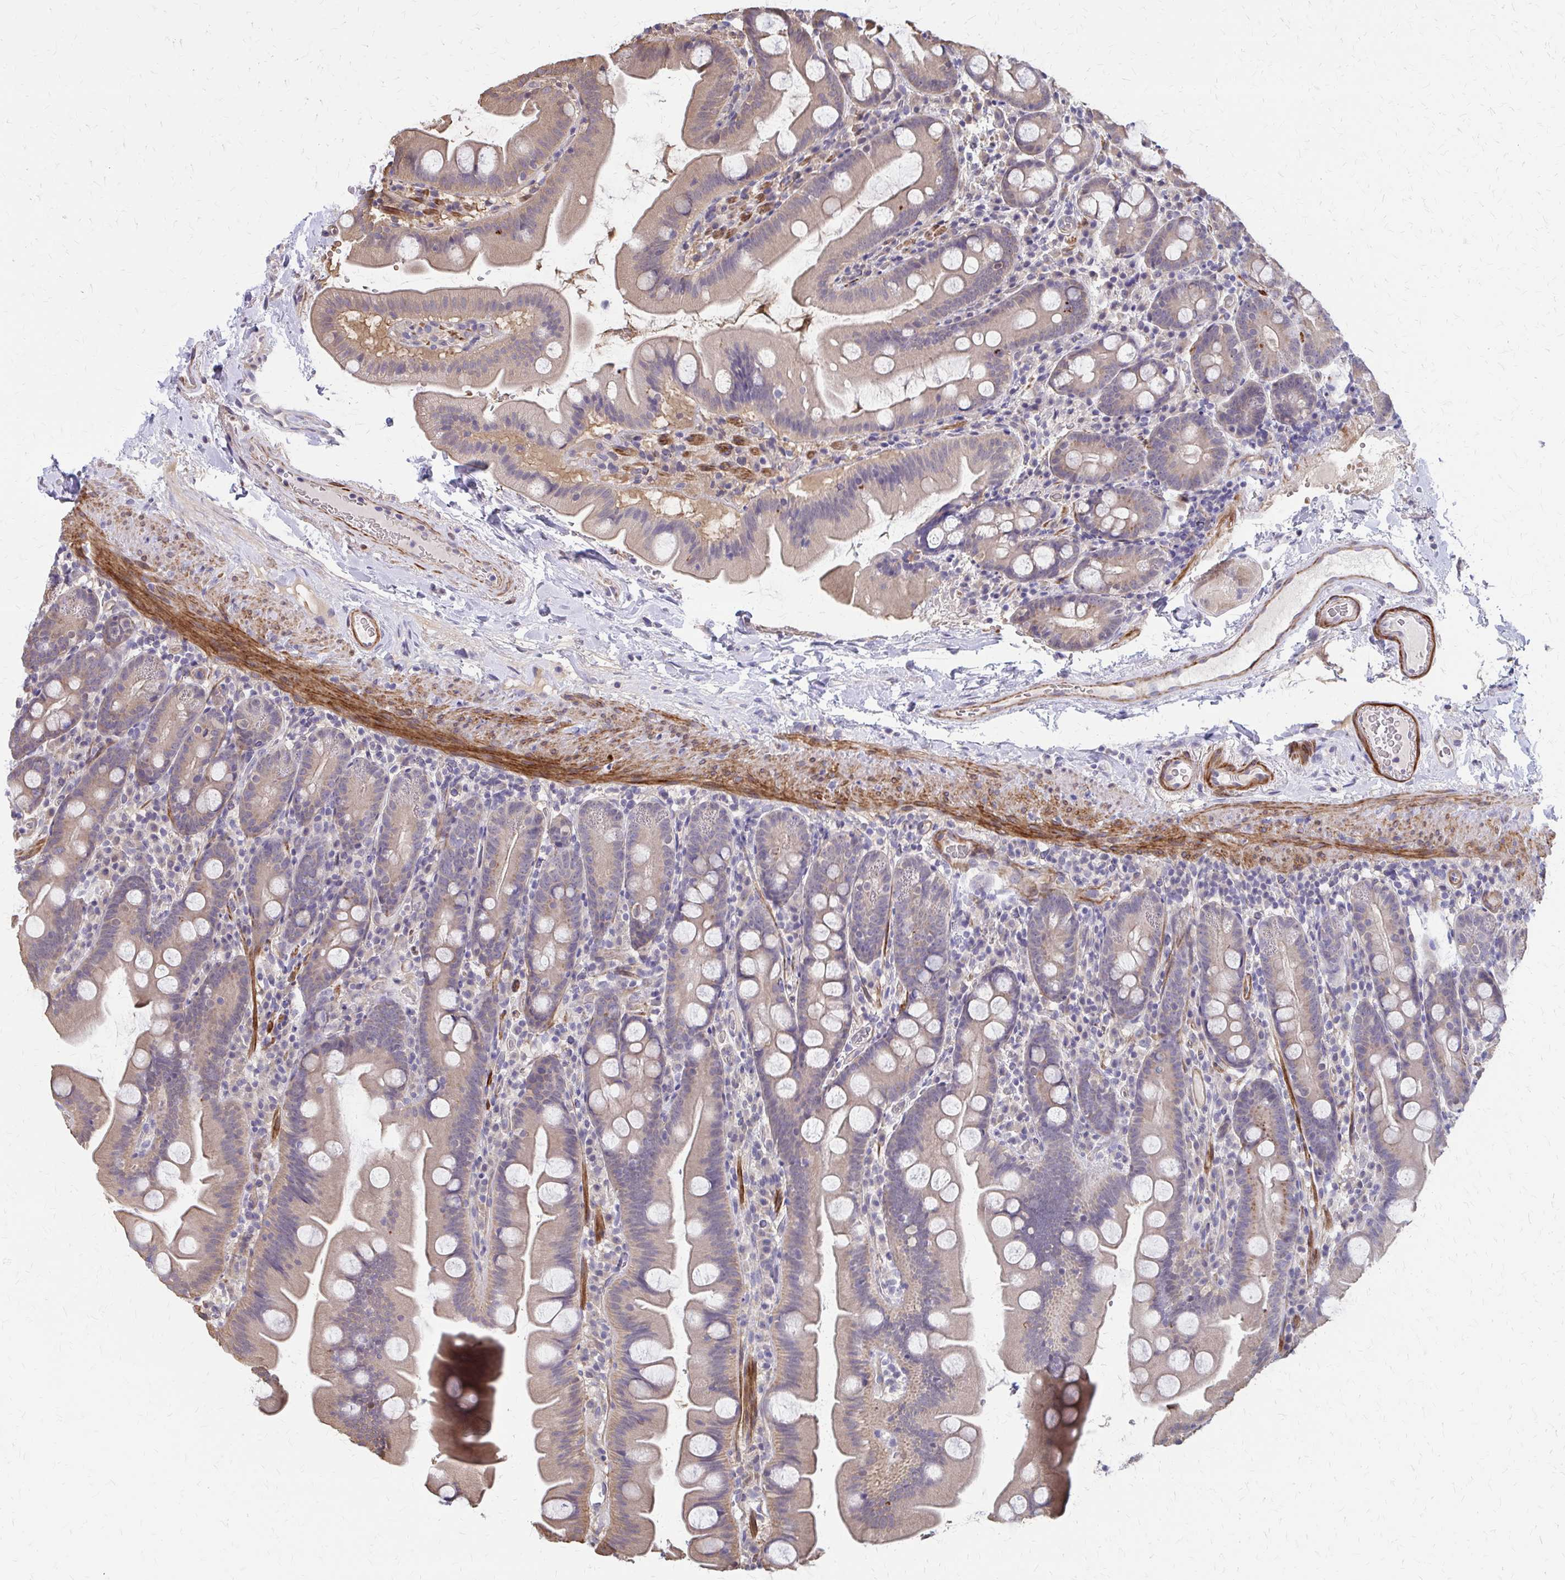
{"staining": {"intensity": "strong", "quantity": "<25%", "location": "cytoplasmic/membranous"}, "tissue": "small intestine", "cell_type": "Glandular cells", "image_type": "normal", "snomed": [{"axis": "morphology", "description": "Normal tissue, NOS"}, {"axis": "topography", "description": "Small intestine"}], "caption": "Unremarkable small intestine demonstrates strong cytoplasmic/membranous positivity in about <25% of glandular cells, visualized by immunohistochemistry.", "gene": "IFI44L", "patient": {"sex": "female", "age": 68}}